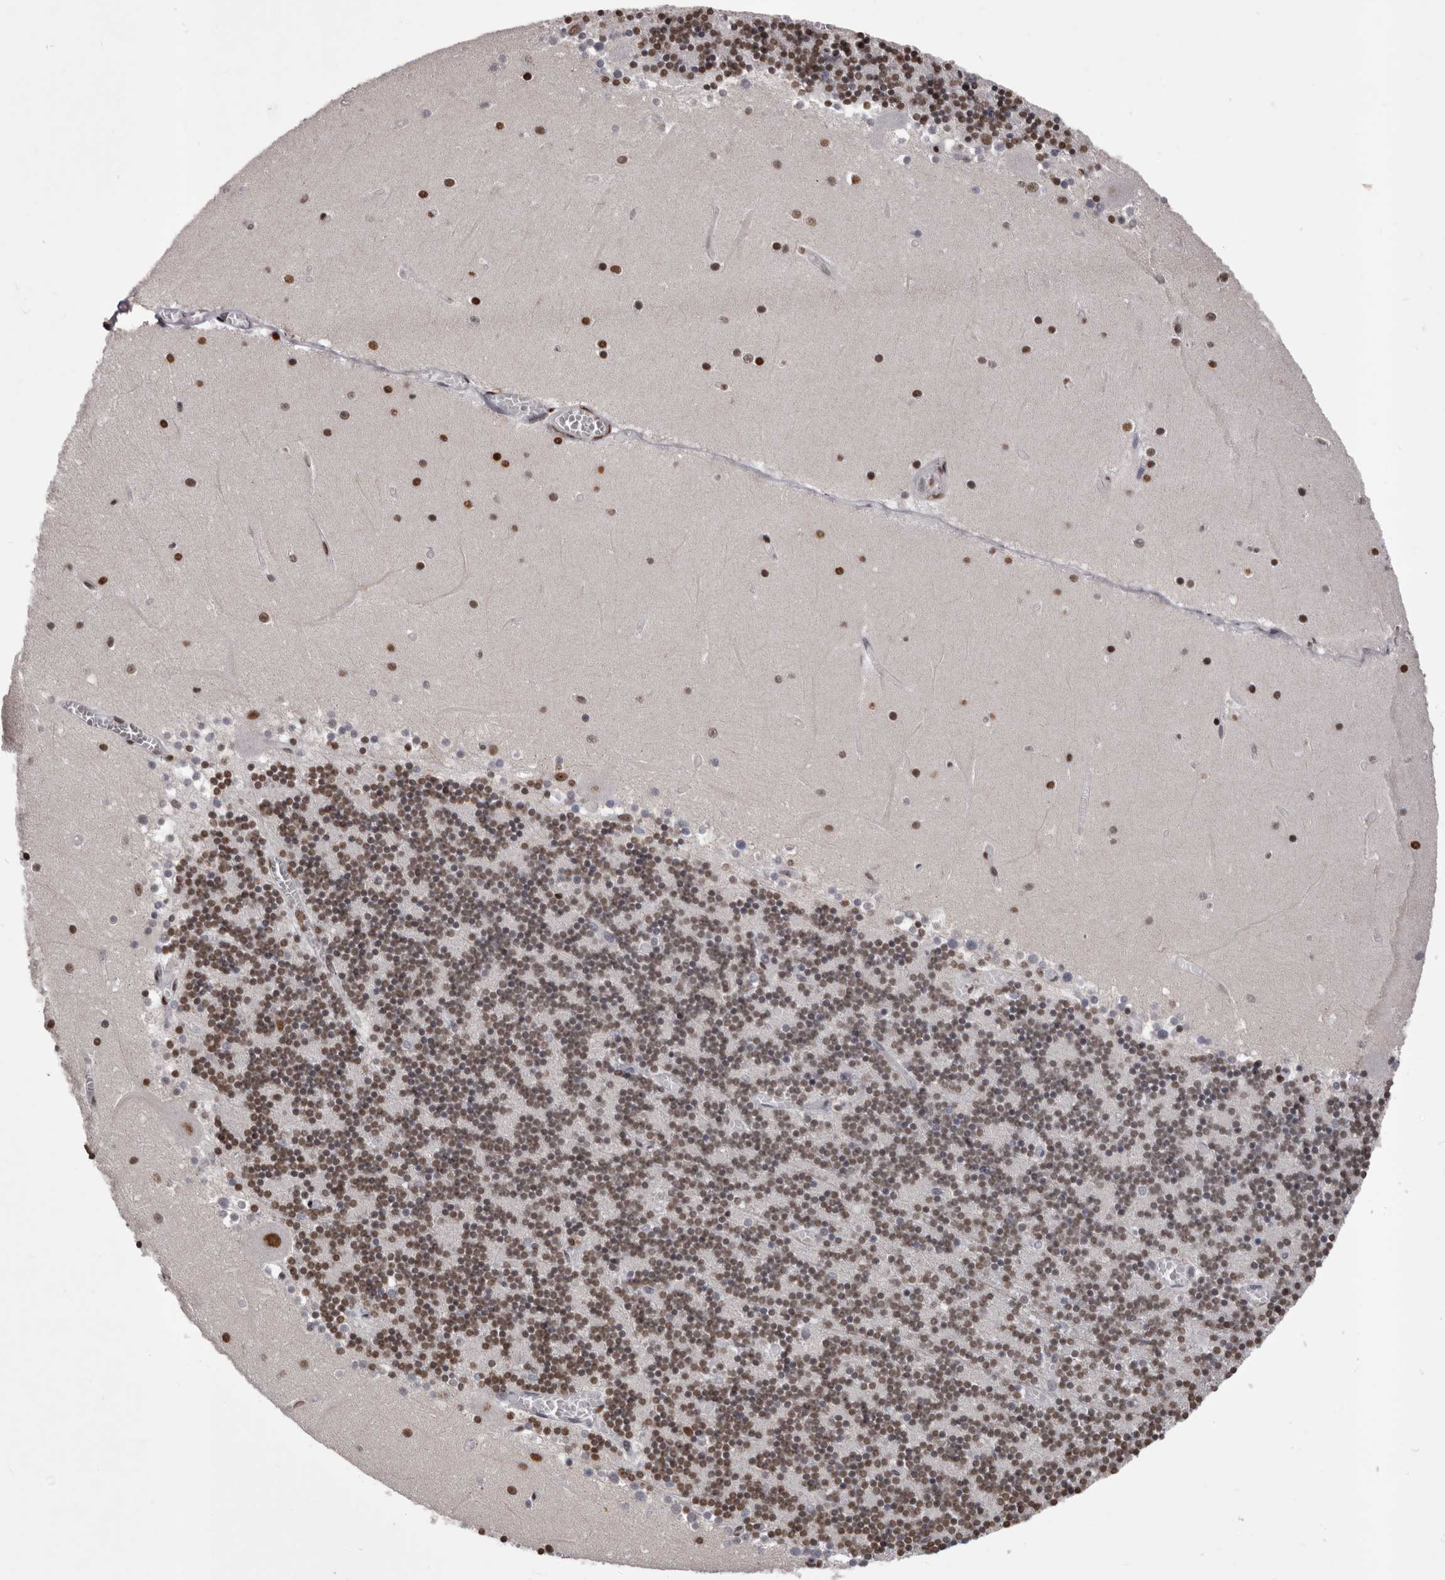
{"staining": {"intensity": "moderate", "quantity": ">75%", "location": "nuclear"}, "tissue": "cerebellum", "cell_type": "Cells in granular layer", "image_type": "normal", "snomed": [{"axis": "morphology", "description": "Normal tissue, NOS"}, {"axis": "topography", "description": "Cerebellum"}], "caption": "Cells in granular layer display medium levels of moderate nuclear expression in about >75% of cells in unremarkable human cerebellum.", "gene": "NUMA1", "patient": {"sex": "female", "age": 28}}